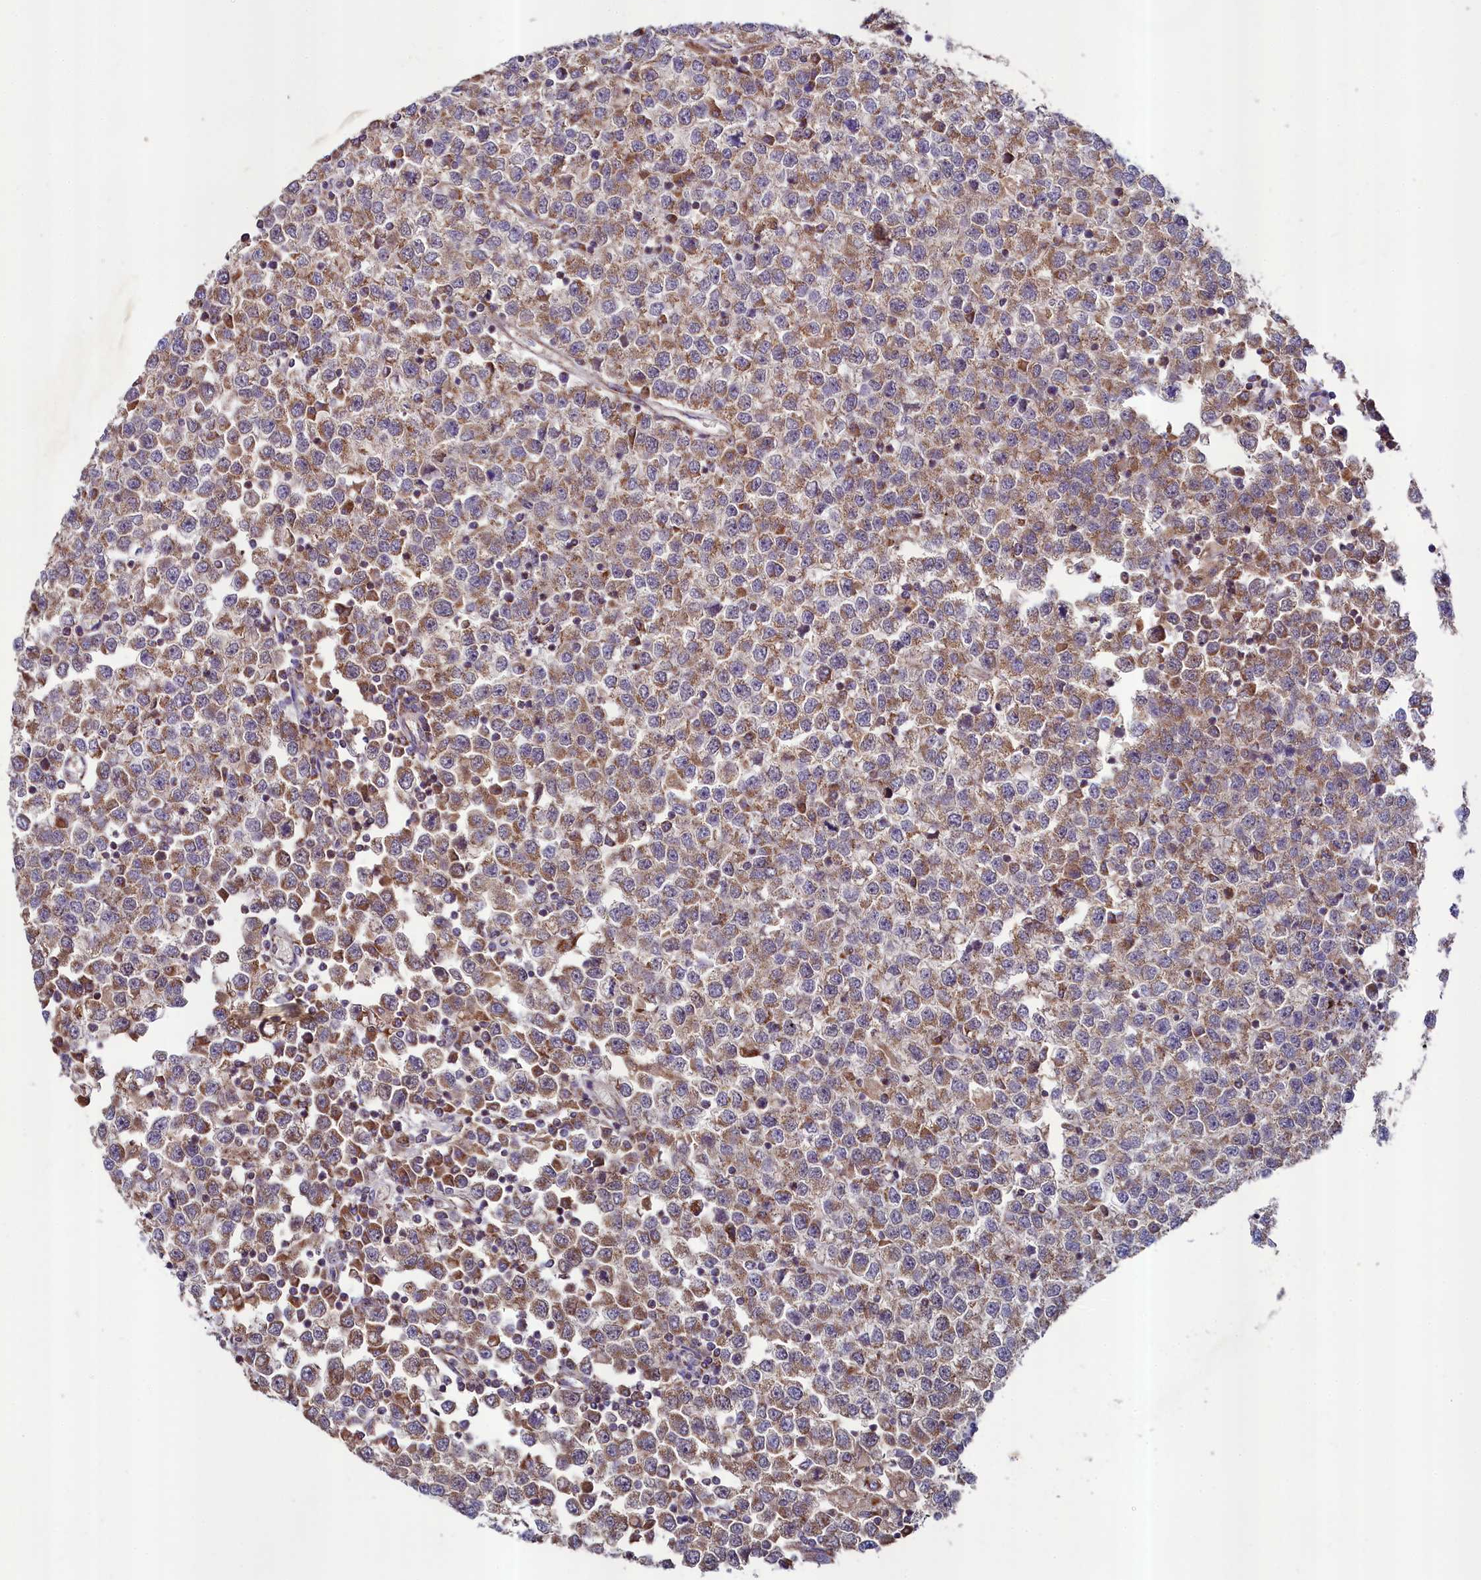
{"staining": {"intensity": "moderate", "quantity": ">75%", "location": "cytoplasmic/membranous"}, "tissue": "testis cancer", "cell_type": "Tumor cells", "image_type": "cancer", "snomed": [{"axis": "morphology", "description": "Seminoma, NOS"}, {"axis": "topography", "description": "Testis"}], "caption": "This image displays immunohistochemistry staining of human seminoma (testis), with medium moderate cytoplasmic/membranous positivity in about >75% of tumor cells.", "gene": "METTL4", "patient": {"sex": "male", "age": 65}}